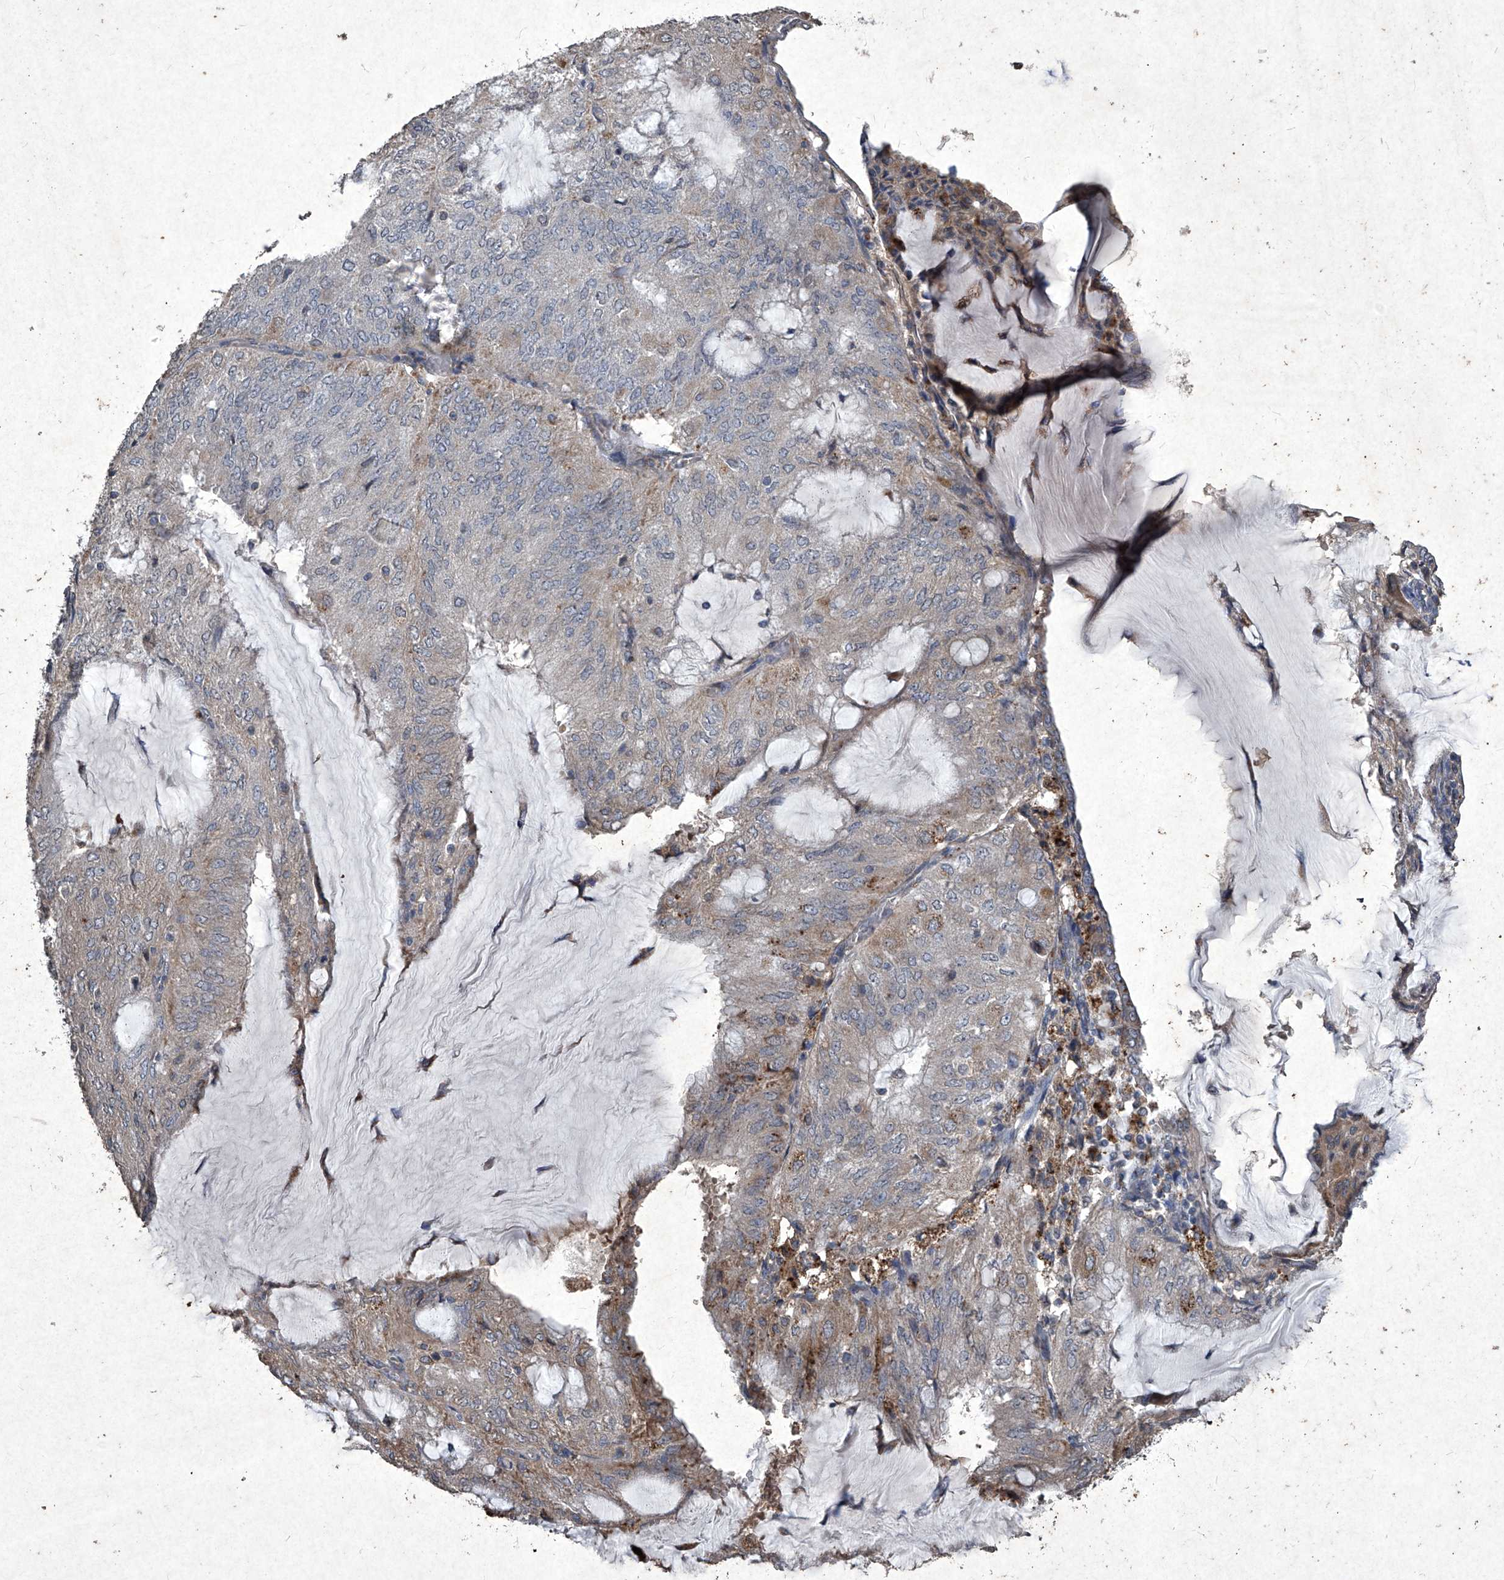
{"staining": {"intensity": "weak", "quantity": "25%-75%", "location": "cytoplasmic/membranous"}, "tissue": "endometrial cancer", "cell_type": "Tumor cells", "image_type": "cancer", "snomed": [{"axis": "morphology", "description": "Adenocarcinoma, NOS"}, {"axis": "topography", "description": "Endometrium"}], "caption": "IHC (DAB (3,3'-diaminobenzidine)) staining of human endometrial cancer exhibits weak cytoplasmic/membranous protein positivity in about 25%-75% of tumor cells. (Brightfield microscopy of DAB IHC at high magnification).", "gene": "MED16", "patient": {"sex": "female", "age": 81}}